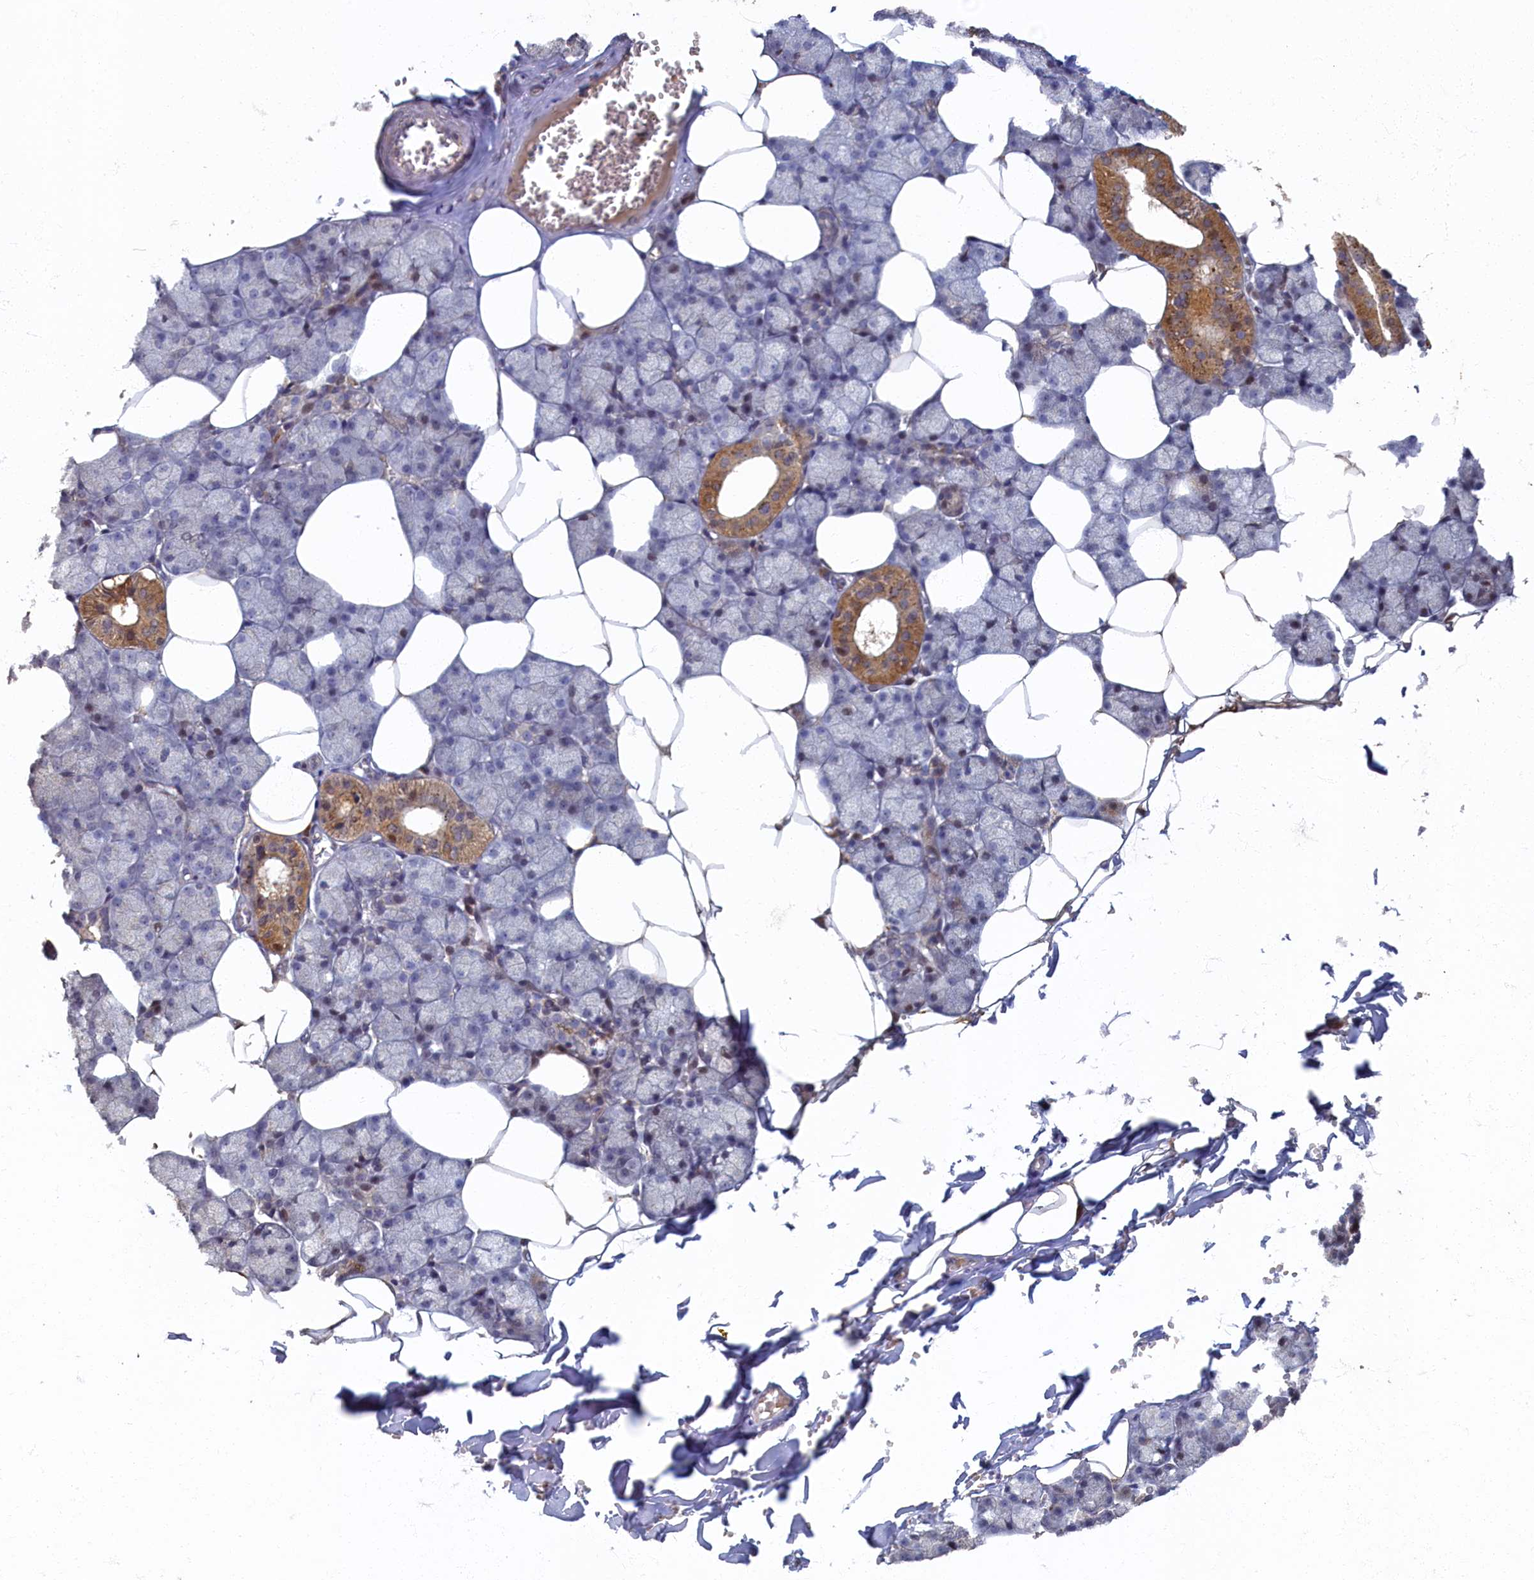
{"staining": {"intensity": "moderate", "quantity": "<25%", "location": "cytoplasmic/membranous"}, "tissue": "salivary gland", "cell_type": "Glandular cells", "image_type": "normal", "snomed": [{"axis": "morphology", "description": "Normal tissue, NOS"}, {"axis": "topography", "description": "Salivary gland"}], "caption": "Immunohistochemistry (IHC) histopathology image of benign salivary gland stained for a protein (brown), which reveals low levels of moderate cytoplasmic/membranous staining in approximately <25% of glandular cells.", "gene": "HUNK", "patient": {"sex": "male", "age": 62}}